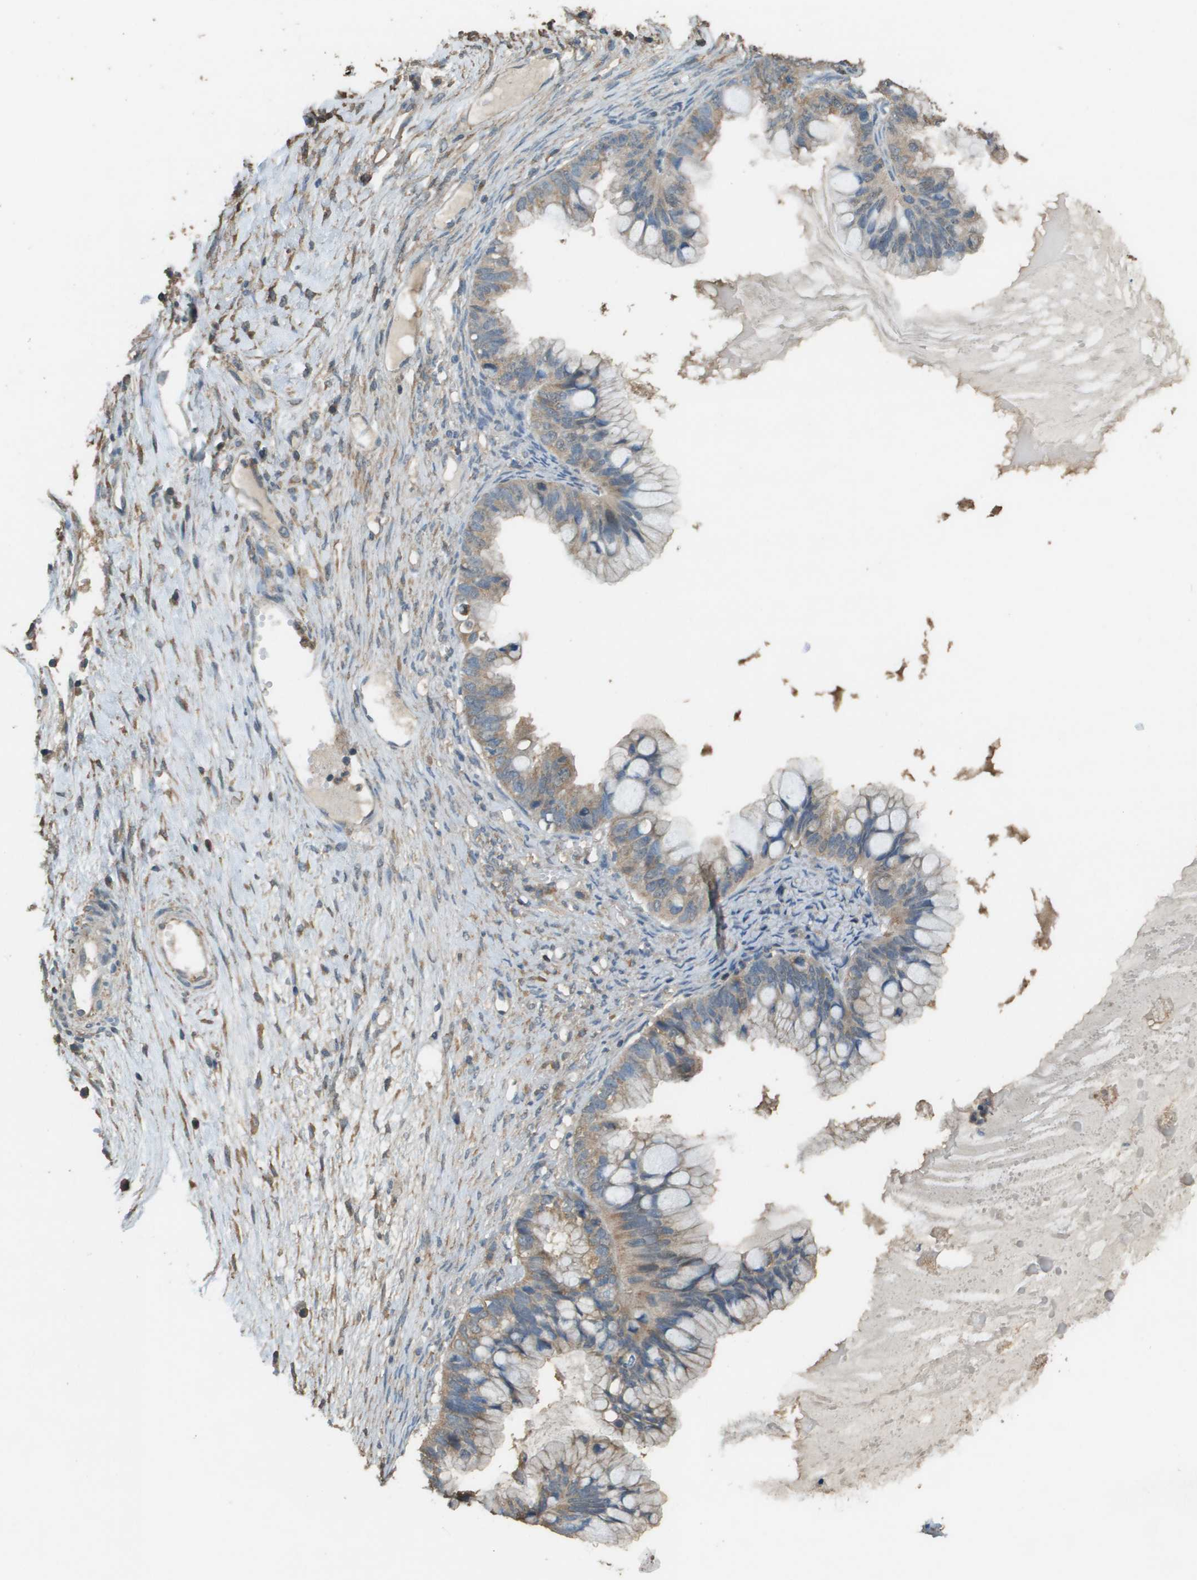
{"staining": {"intensity": "weak", "quantity": ">75%", "location": "cytoplasmic/membranous"}, "tissue": "ovarian cancer", "cell_type": "Tumor cells", "image_type": "cancer", "snomed": [{"axis": "morphology", "description": "Cystadenocarcinoma, mucinous, NOS"}, {"axis": "topography", "description": "Ovary"}], "caption": "A micrograph showing weak cytoplasmic/membranous positivity in about >75% of tumor cells in ovarian mucinous cystadenocarcinoma, as visualized by brown immunohistochemical staining.", "gene": "MS4A7", "patient": {"sex": "female", "age": 80}}